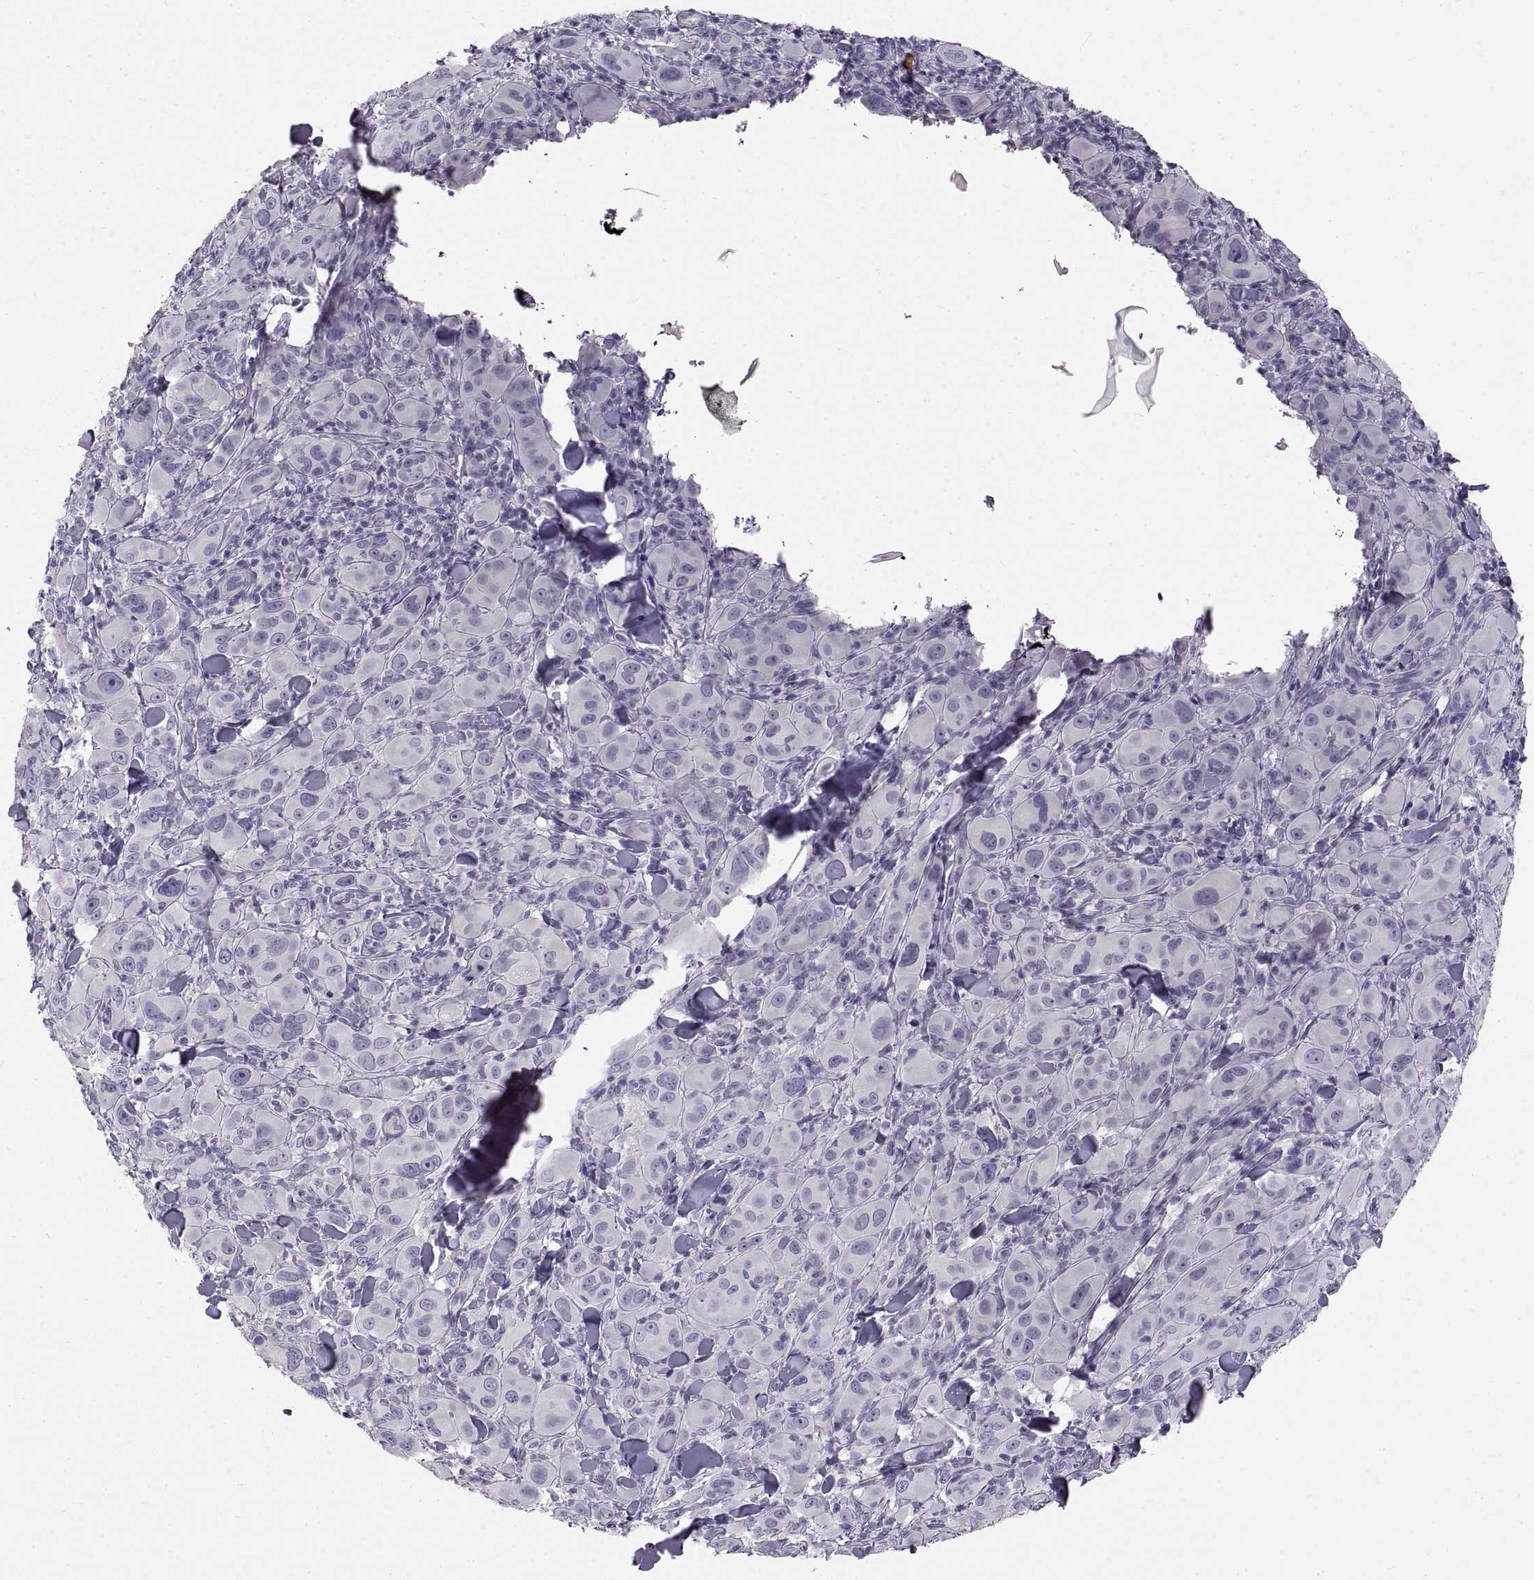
{"staining": {"intensity": "negative", "quantity": "none", "location": "none"}, "tissue": "melanoma", "cell_type": "Tumor cells", "image_type": "cancer", "snomed": [{"axis": "morphology", "description": "Malignant melanoma, NOS"}, {"axis": "topography", "description": "Skin"}], "caption": "Tumor cells show no significant protein positivity in malignant melanoma.", "gene": "ADAM32", "patient": {"sex": "female", "age": 87}}